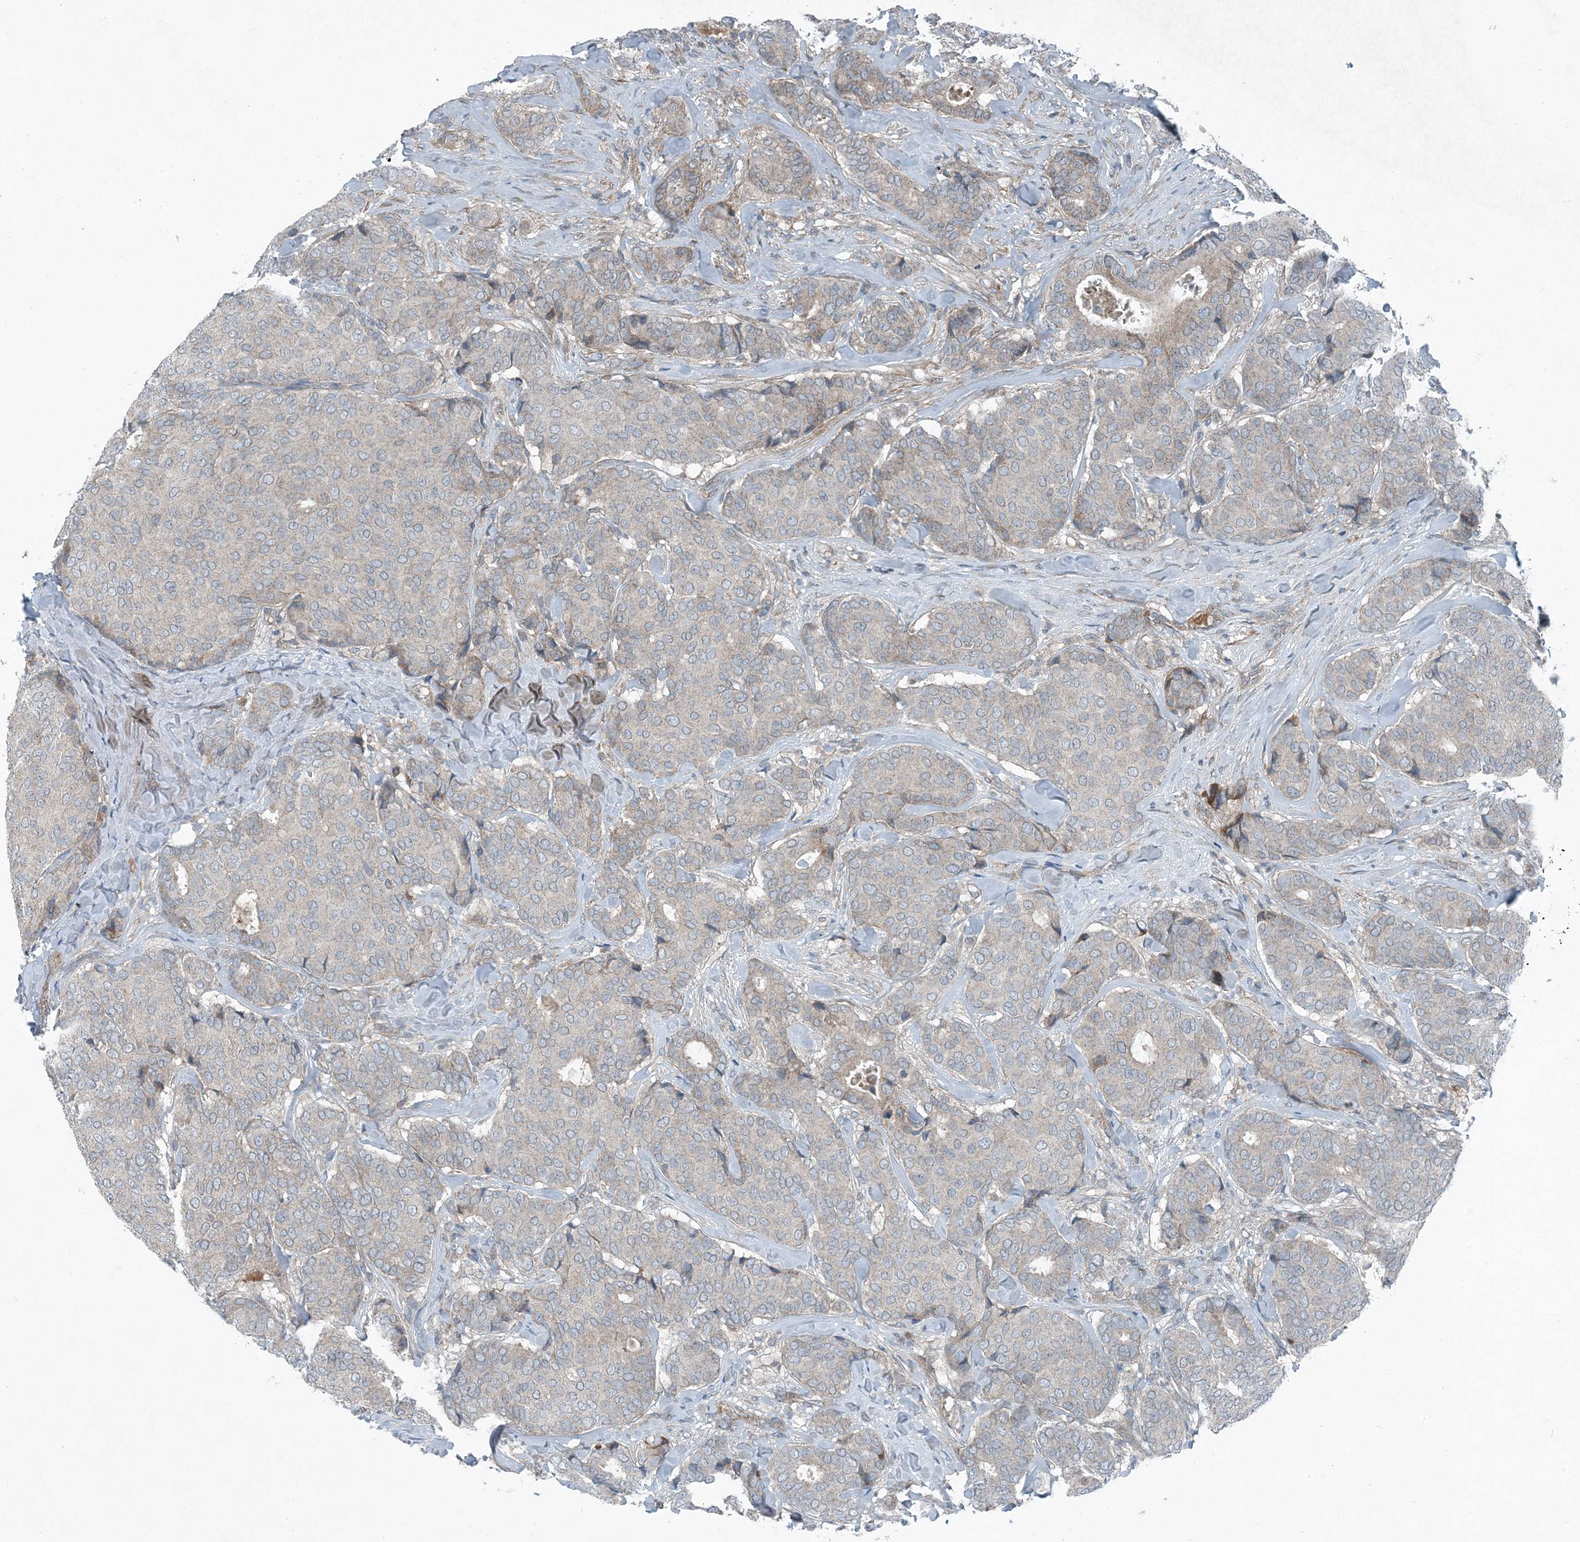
{"staining": {"intensity": "negative", "quantity": "none", "location": "none"}, "tissue": "breast cancer", "cell_type": "Tumor cells", "image_type": "cancer", "snomed": [{"axis": "morphology", "description": "Duct carcinoma"}, {"axis": "topography", "description": "Breast"}], "caption": "There is no significant positivity in tumor cells of breast cancer. Brightfield microscopy of immunohistochemistry stained with DAB (3,3'-diaminobenzidine) (brown) and hematoxylin (blue), captured at high magnification.", "gene": "APOM", "patient": {"sex": "female", "age": 75}}